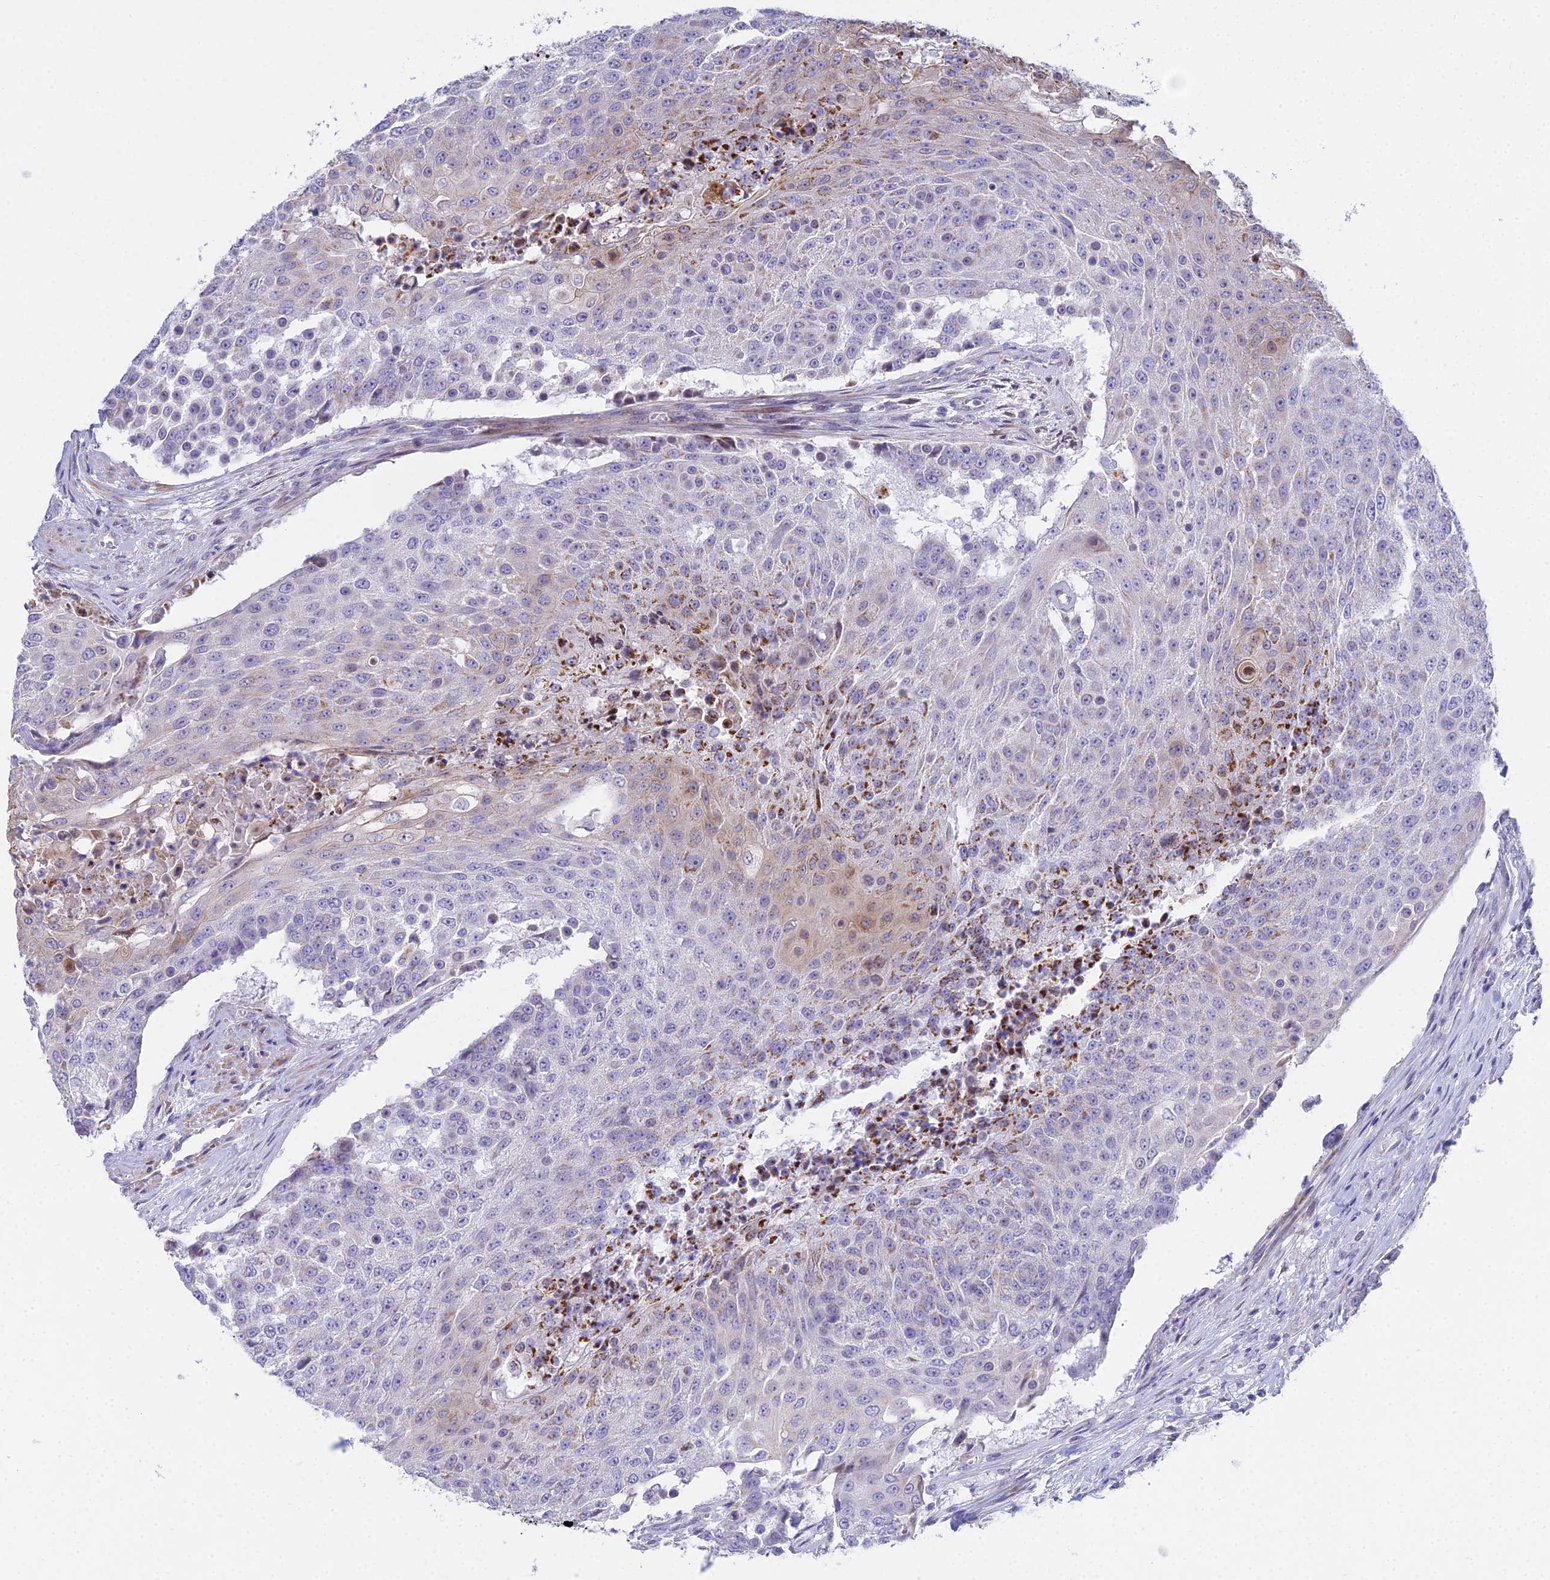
{"staining": {"intensity": "moderate", "quantity": "<25%", "location": "cytoplasmic/membranous"}, "tissue": "urothelial cancer", "cell_type": "Tumor cells", "image_type": "cancer", "snomed": [{"axis": "morphology", "description": "Urothelial carcinoma, High grade"}, {"axis": "topography", "description": "Urinary bladder"}], "caption": "Immunohistochemistry (IHC) of human high-grade urothelial carcinoma shows low levels of moderate cytoplasmic/membranous expression in about <25% of tumor cells.", "gene": "PRR13", "patient": {"sex": "female", "age": 63}}